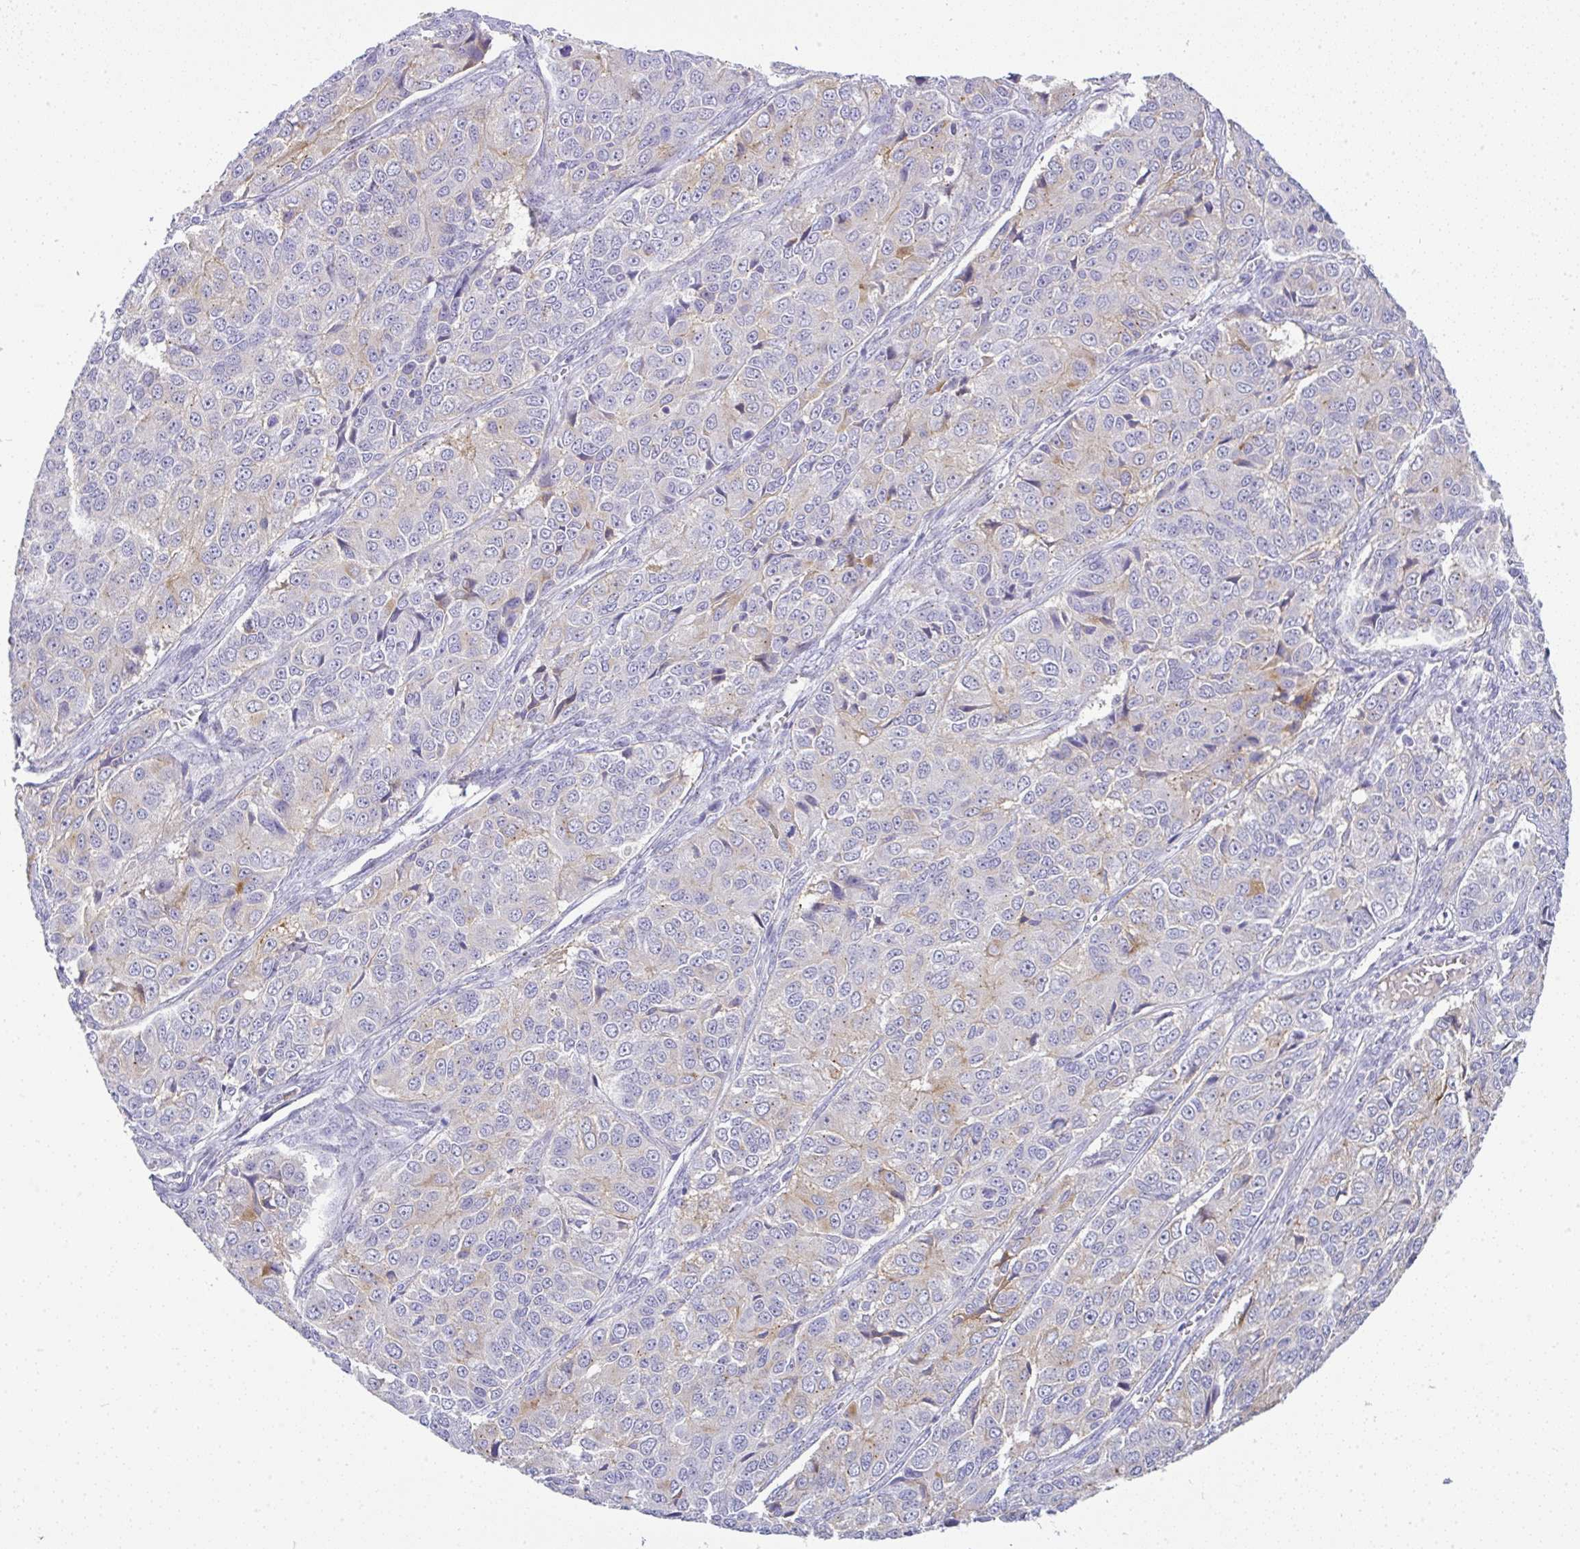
{"staining": {"intensity": "weak", "quantity": "<25%", "location": "cytoplasmic/membranous"}, "tissue": "ovarian cancer", "cell_type": "Tumor cells", "image_type": "cancer", "snomed": [{"axis": "morphology", "description": "Carcinoma, endometroid"}, {"axis": "topography", "description": "Ovary"}], "caption": "Tumor cells show no significant protein expression in ovarian cancer.", "gene": "FAM177A1", "patient": {"sex": "female", "age": 51}}